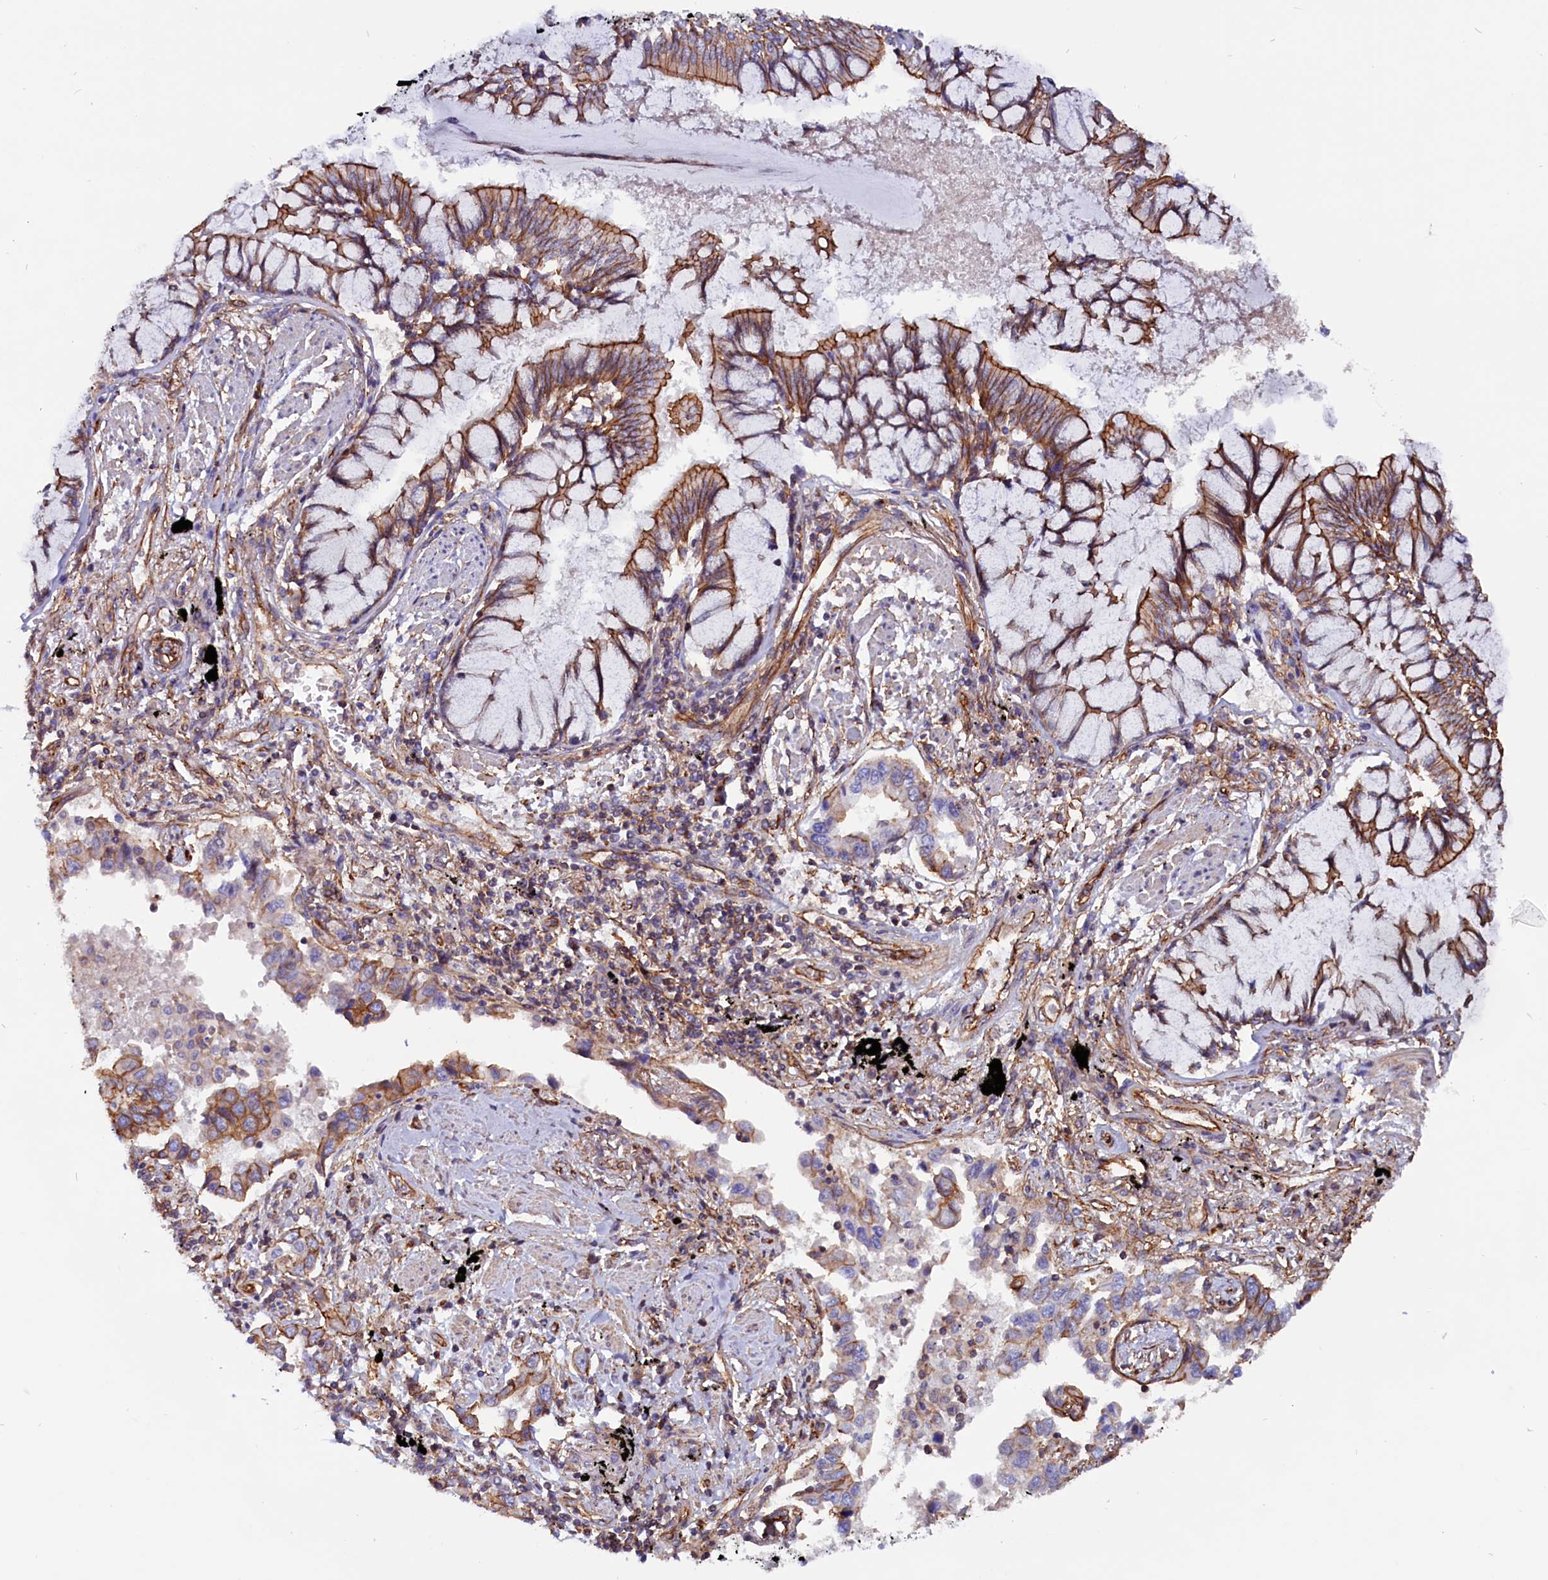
{"staining": {"intensity": "moderate", "quantity": "25%-75%", "location": "cytoplasmic/membranous"}, "tissue": "lung cancer", "cell_type": "Tumor cells", "image_type": "cancer", "snomed": [{"axis": "morphology", "description": "Adenocarcinoma, NOS"}, {"axis": "topography", "description": "Lung"}], "caption": "Immunohistochemistry (IHC) micrograph of neoplastic tissue: lung adenocarcinoma stained using IHC exhibits medium levels of moderate protein expression localized specifically in the cytoplasmic/membranous of tumor cells, appearing as a cytoplasmic/membranous brown color.", "gene": "ZNF749", "patient": {"sex": "male", "age": 67}}